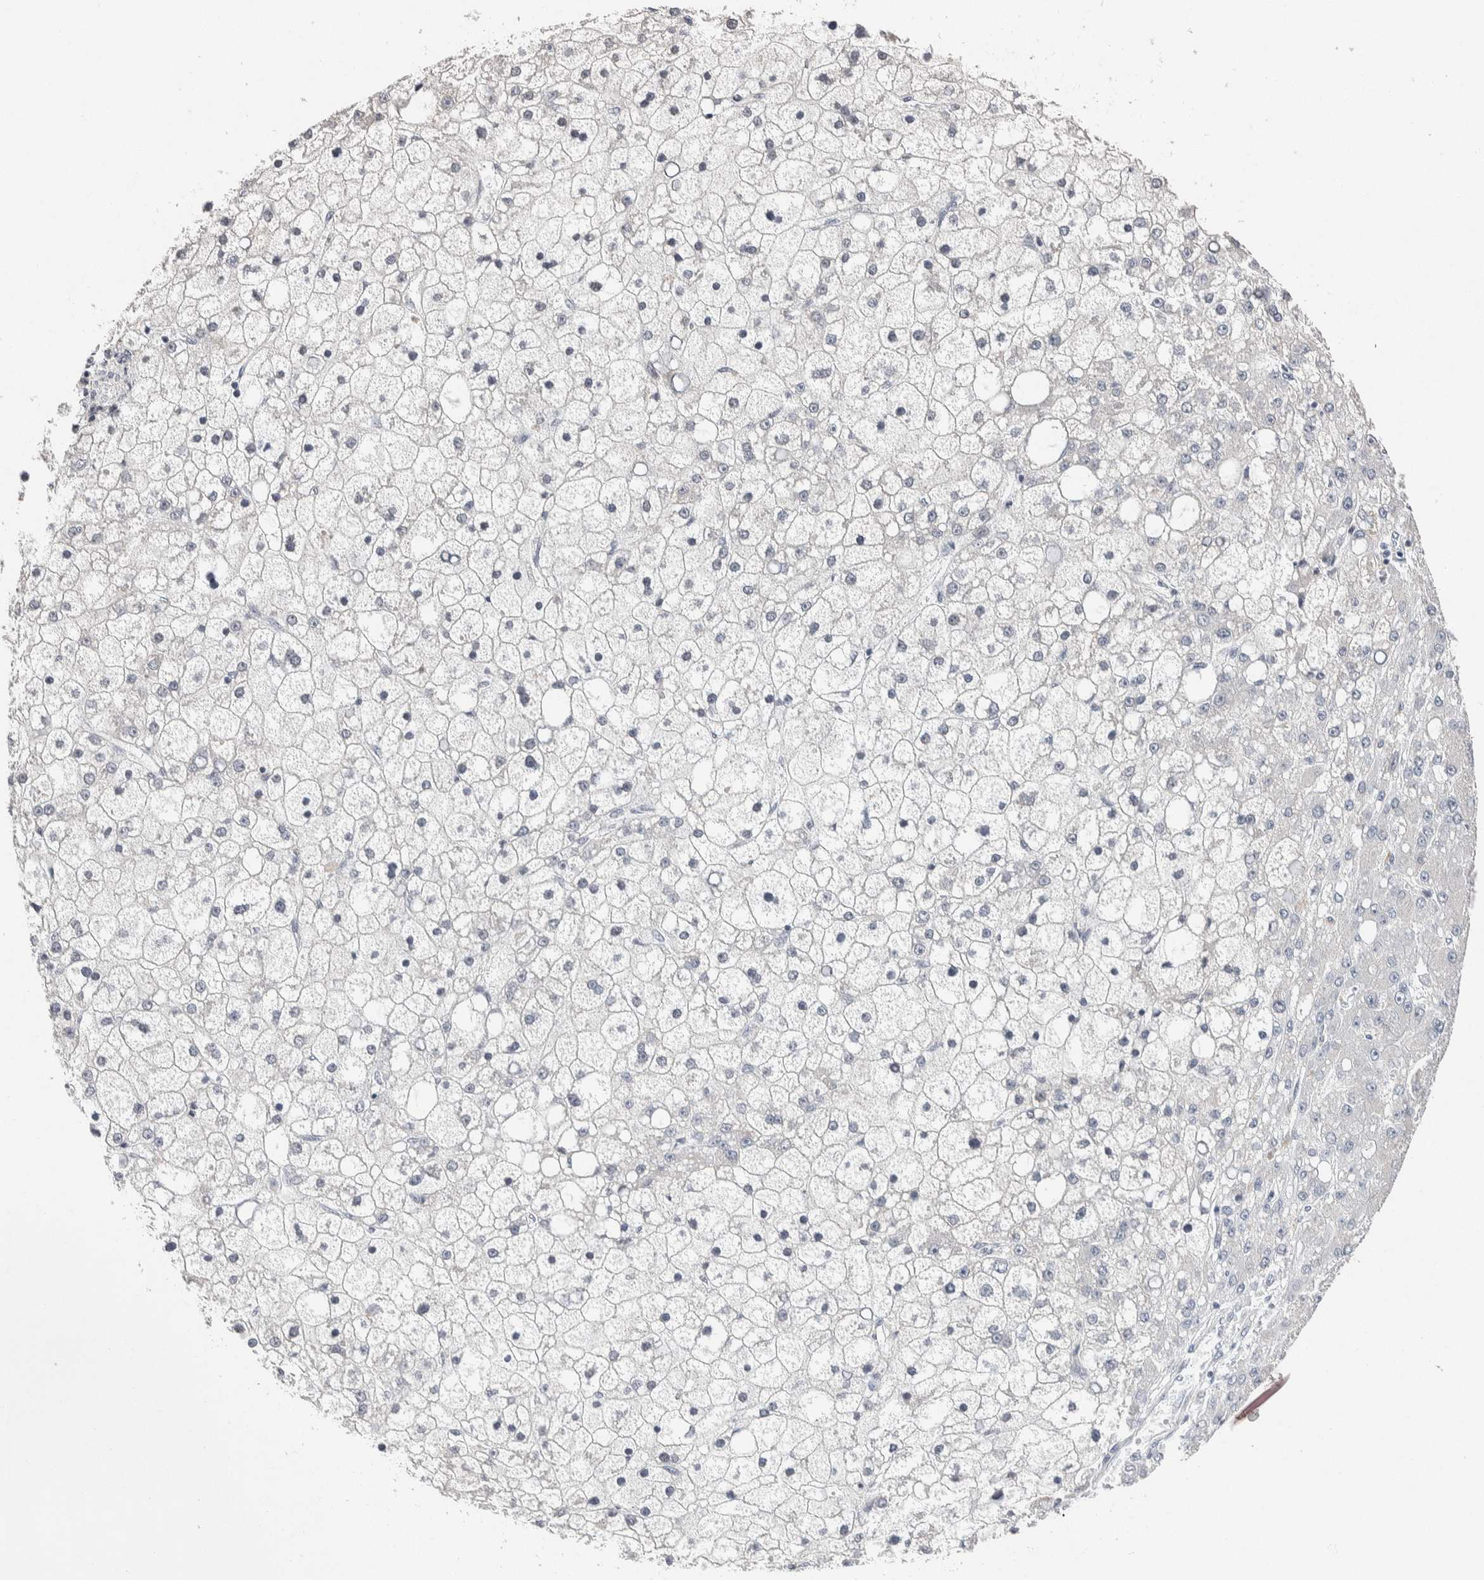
{"staining": {"intensity": "negative", "quantity": "none", "location": "none"}, "tissue": "liver cancer", "cell_type": "Tumor cells", "image_type": "cancer", "snomed": [{"axis": "morphology", "description": "Carcinoma, Hepatocellular, NOS"}, {"axis": "topography", "description": "Liver"}], "caption": "Tumor cells are negative for brown protein staining in hepatocellular carcinoma (liver). Brightfield microscopy of immunohistochemistry stained with DAB (3,3'-diaminobenzidine) (brown) and hematoxylin (blue), captured at high magnification.", "gene": "SCN2A", "patient": {"sex": "male", "age": 67}}